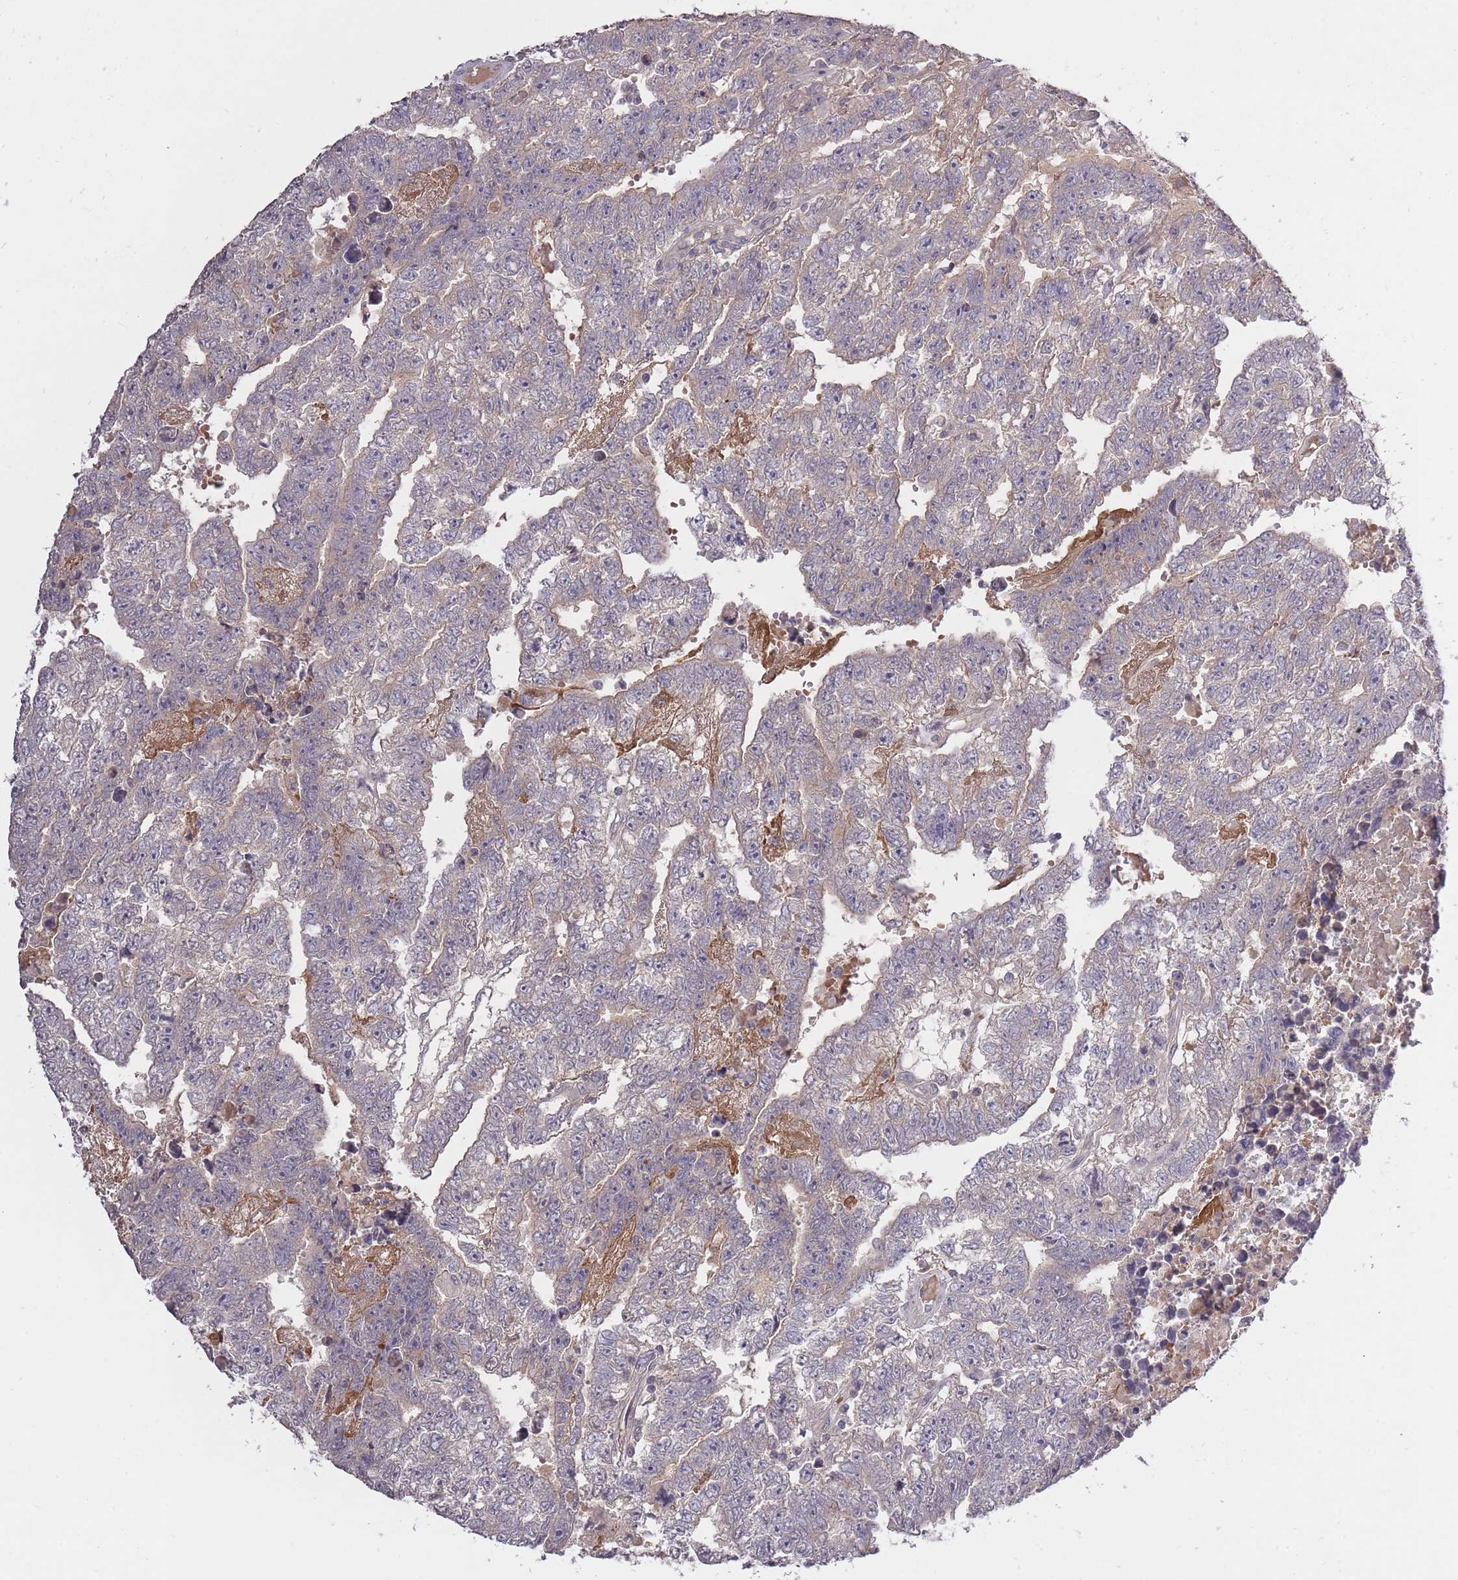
{"staining": {"intensity": "negative", "quantity": "none", "location": "none"}, "tissue": "testis cancer", "cell_type": "Tumor cells", "image_type": "cancer", "snomed": [{"axis": "morphology", "description": "Carcinoma, Embryonal, NOS"}, {"axis": "topography", "description": "Testis"}], "caption": "There is no significant staining in tumor cells of embryonal carcinoma (testis).", "gene": "ADCYAP1R1", "patient": {"sex": "male", "age": 25}}